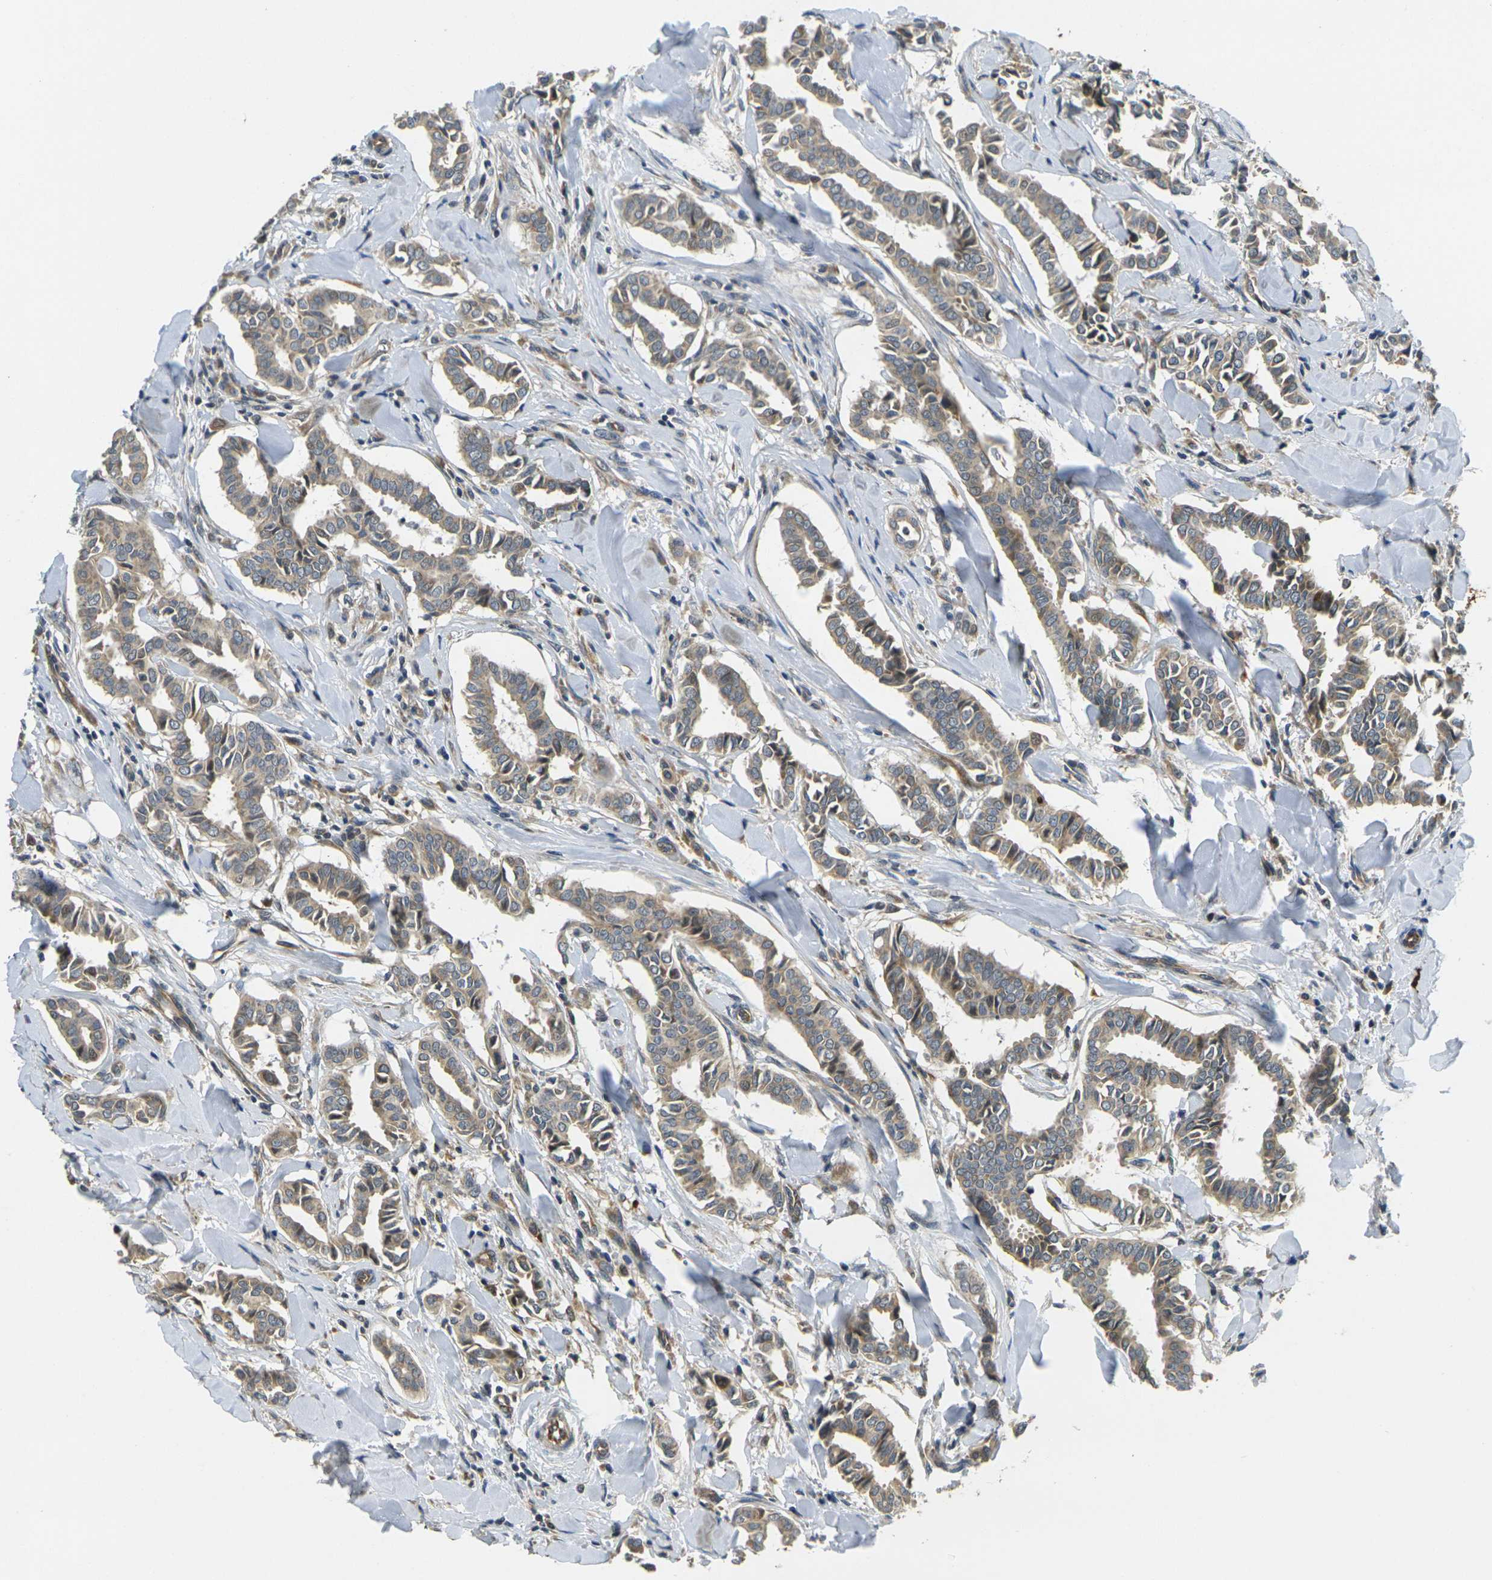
{"staining": {"intensity": "weak", "quantity": ">75%", "location": "cytoplasmic/membranous"}, "tissue": "head and neck cancer", "cell_type": "Tumor cells", "image_type": "cancer", "snomed": [{"axis": "morphology", "description": "Adenocarcinoma, NOS"}, {"axis": "topography", "description": "Salivary gland"}, {"axis": "topography", "description": "Head-Neck"}], "caption": "Immunohistochemistry (IHC) histopathology image of adenocarcinoma (head and neck) stained for a protein (brown), which exhibits low levels of weak cytoplasmic/membranous staining in about >75% of tumor cells.", "gene": "MINAR2", "patient": {"sex": "female", "age": 59}}